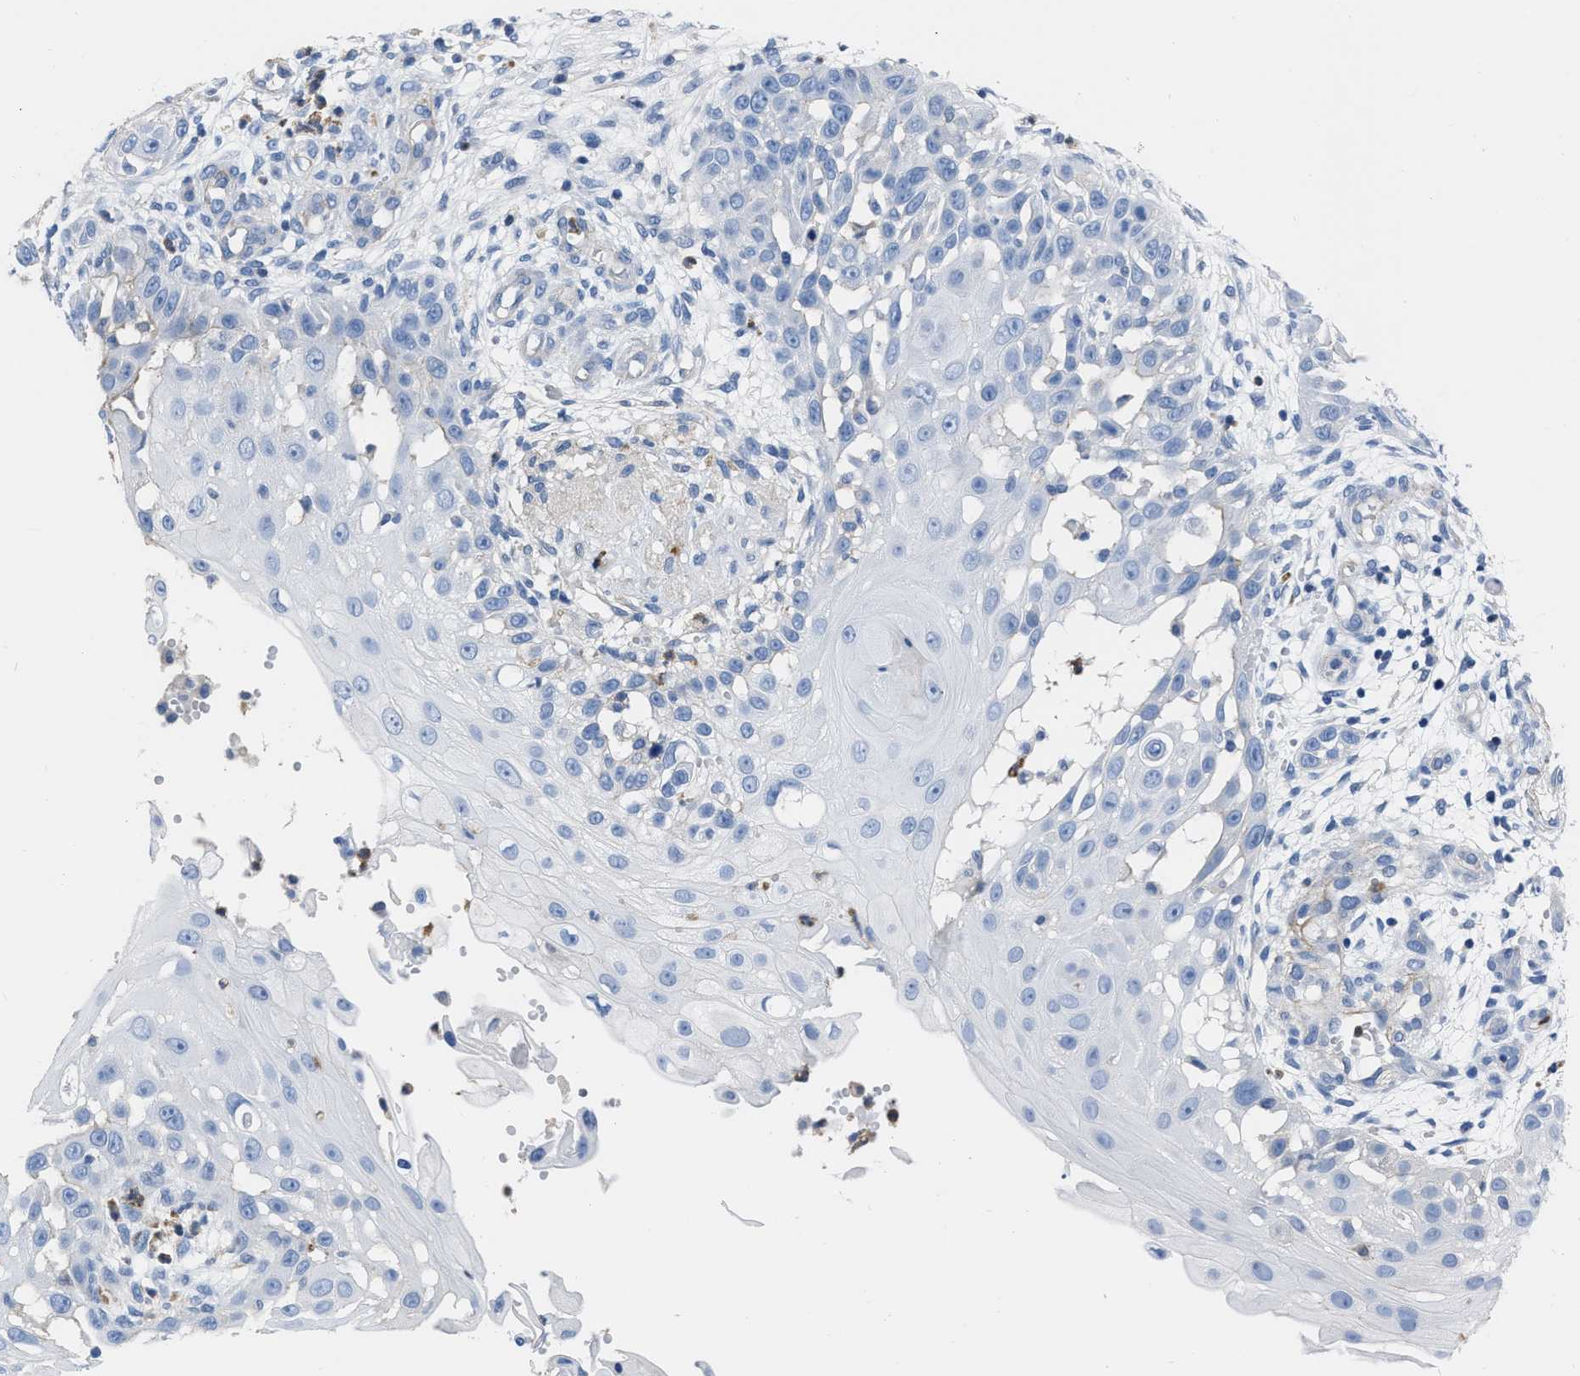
{"staining": {"intensity": "negative", "quantity": "none", "location": "none"}, "tissue": "skin cancer", "cell_type": "Tumor cells", "image_type": "cancer", "snomed": [{"axis": "morphology", "description": "Squamous cell carcinoma, NOS"}, {"axis": "topography", "description": "Skin"}], "caption": "An image of squamous cell carcinoma (skin) stained for a protein exhibits no brown staining in tumor cells.", "gene": "PRMT2", "patient": {"sex": "female", "age": 44}}